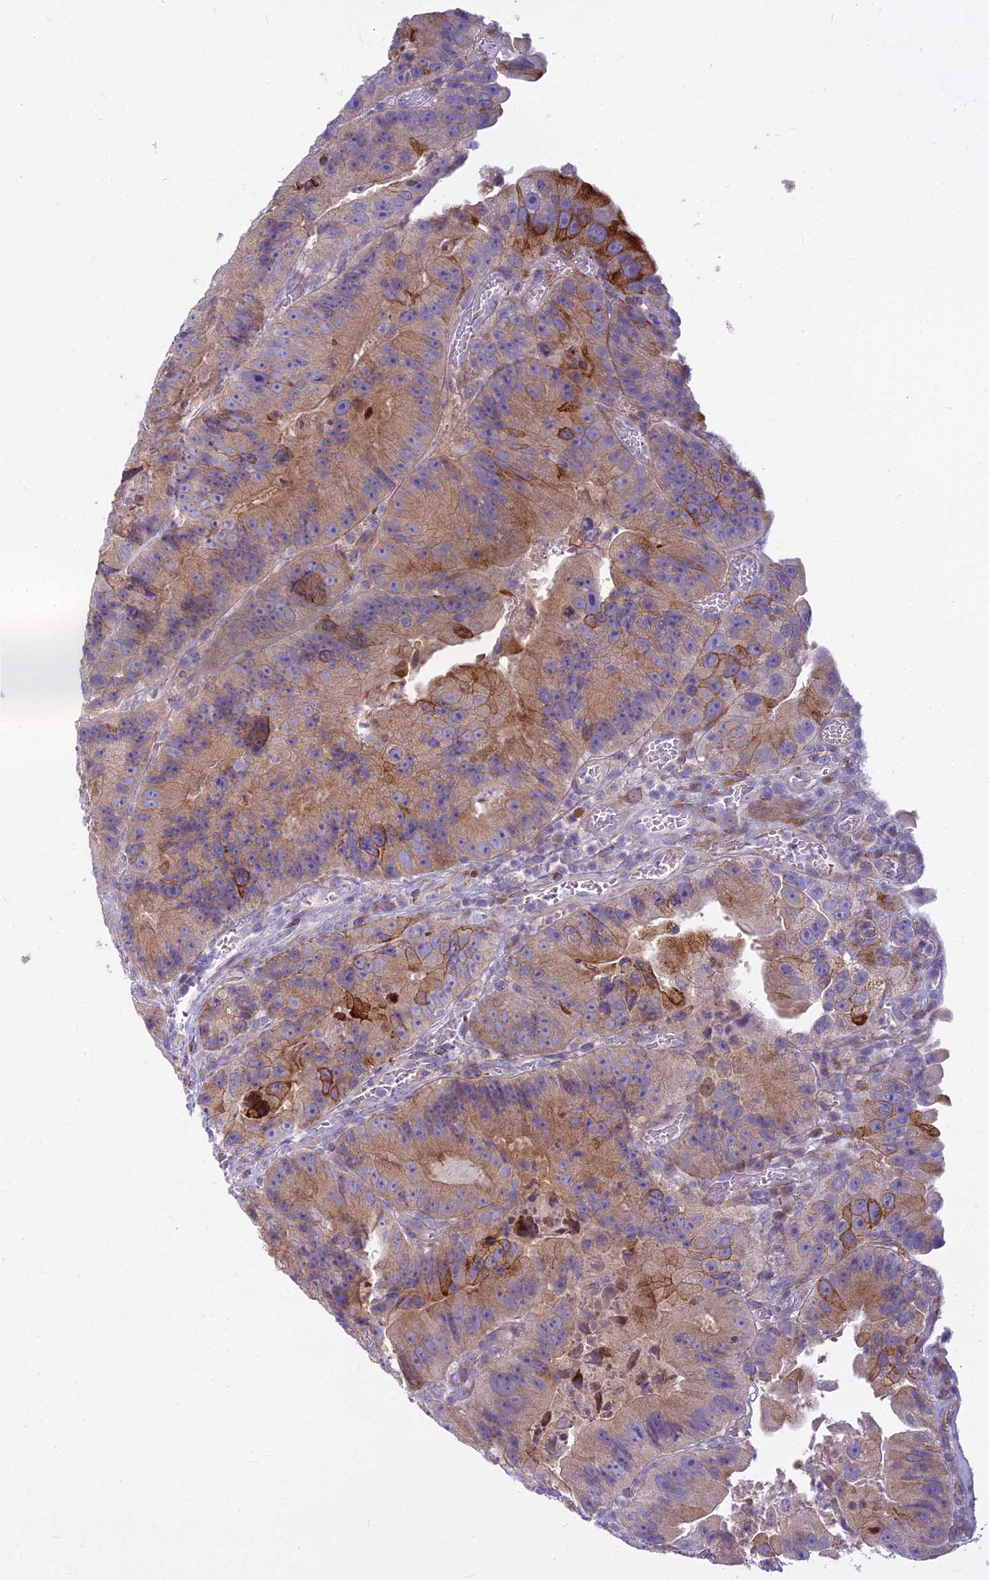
{"staining": {"intensity": "moderate", "quantity": ">75%", "location": "cytoplasmic/membranous"}, "tissue": "colorectal cancer", "cell_type": "Tumor cells", "image_type": "cancer", "snomed": [{"axis": "morphology", "description": "Adenocarcinoma, NOS"}, {"axis": "topography", "description": "Colon"}], "caption": "The micrograph exhibits immunohistochemical staining of colorectal cancer (adenocarcinoma). There is moderate cytoplasmic/membranous expression is appreciated in approximately >75% of tumor cells.", "gene": "PCDHB14", "patient": {"sex": "female", "age": 86}}